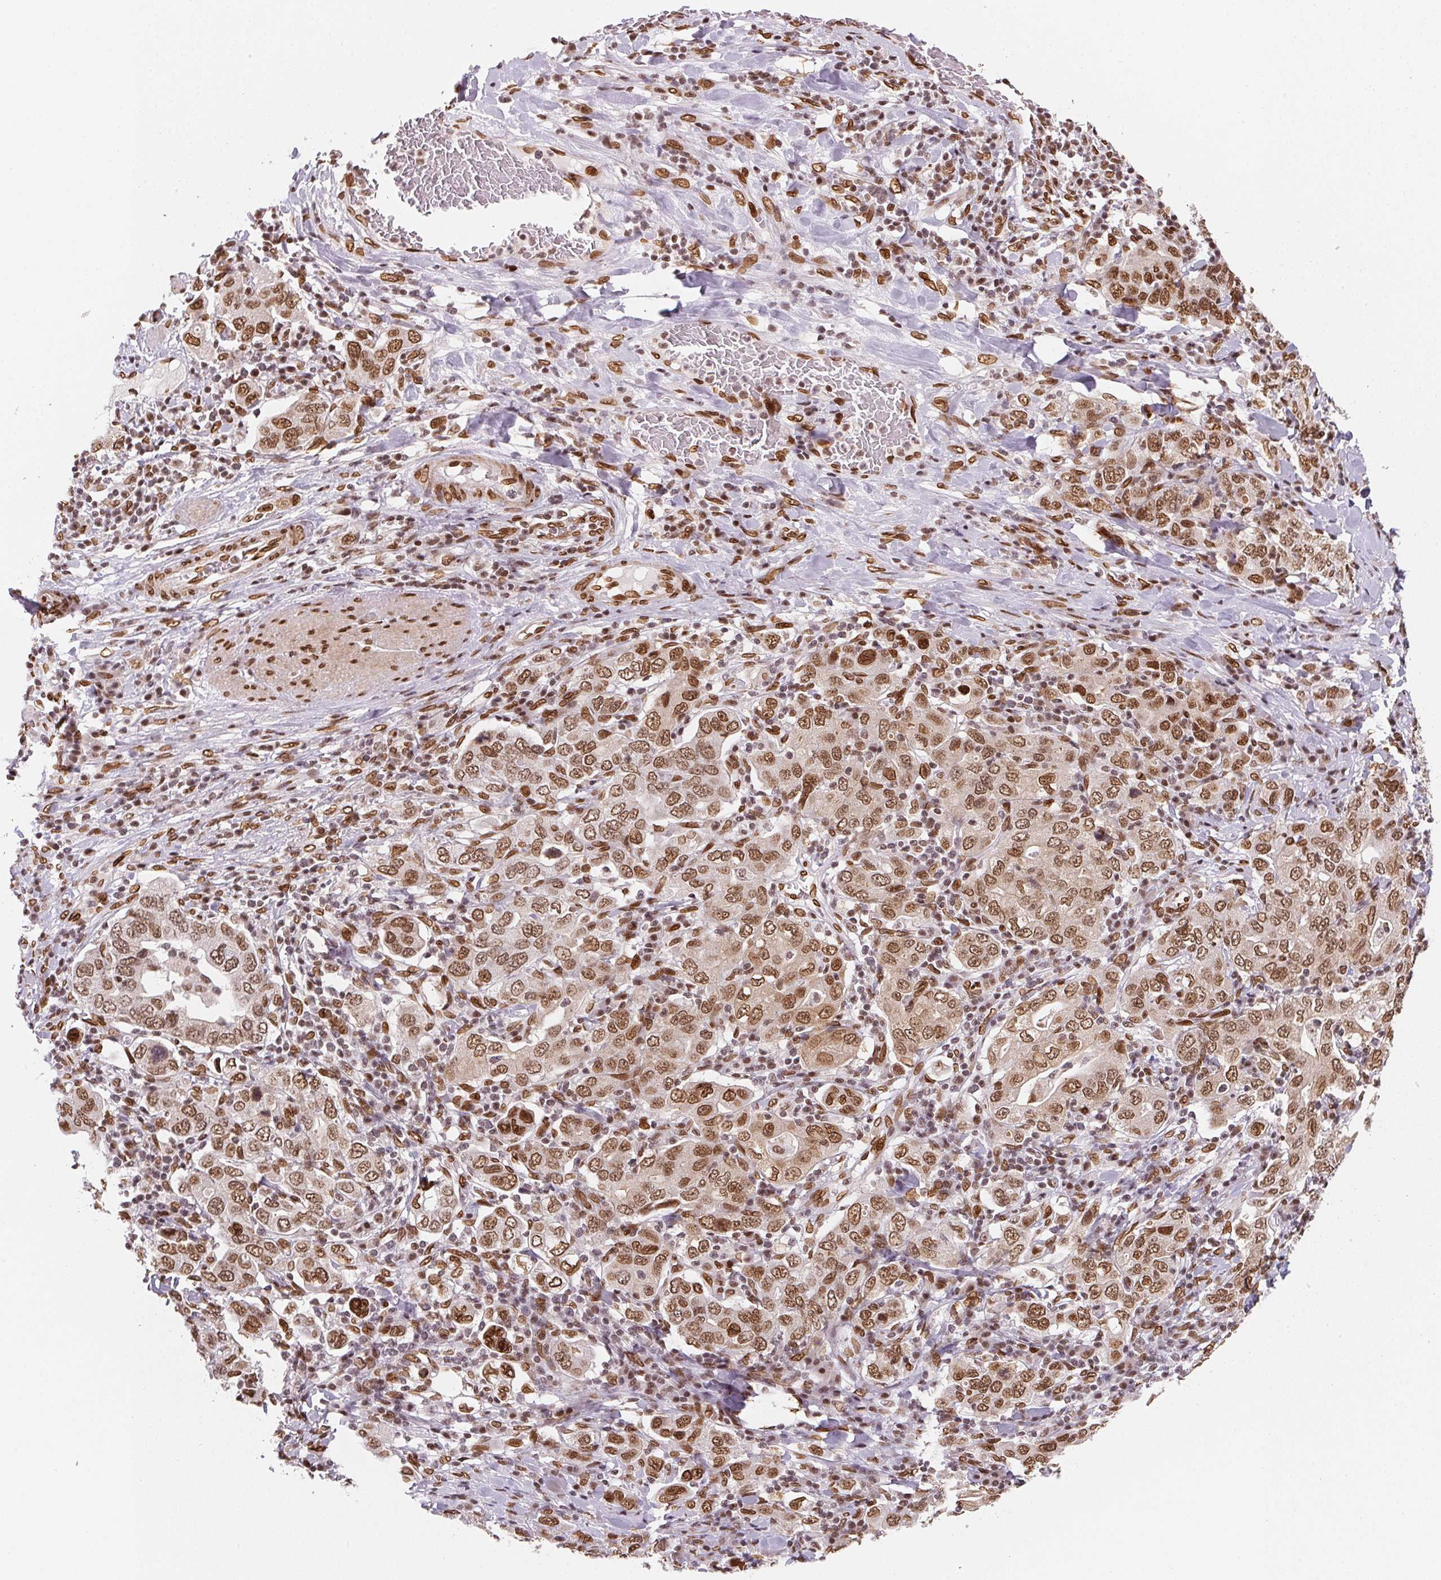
{"staining": {"intensity": "strong", "quantity": ">75%", "location": "cytoplasmic/membranous,nuclear"}, "tissue": "stomach cancer", "cell_type": "Tumor cells", "image_type": "cancer", "snomed": [{"axis": "morphology", "description": "Adenocarcinoma, NOS"}, {"axis": "topography", "description": "Stomach, upper"}, {"axis": "topography", "description": "Stomach"}], "caption": "Stomach cancer (adenocarcinoma) was stained to show a protein in brown. There is high levels of strong cytoplasmic/membranous and nuclear staining in about >75% of tumor cells. The staining was performed using DAB (3,3'-diaminobenzidine), with brown indicating positive protein expression. Nuclei are stained blue with hematoxylin.", "gene": "SAP30BP", "patient": {"sex": "male", "age": 62}}